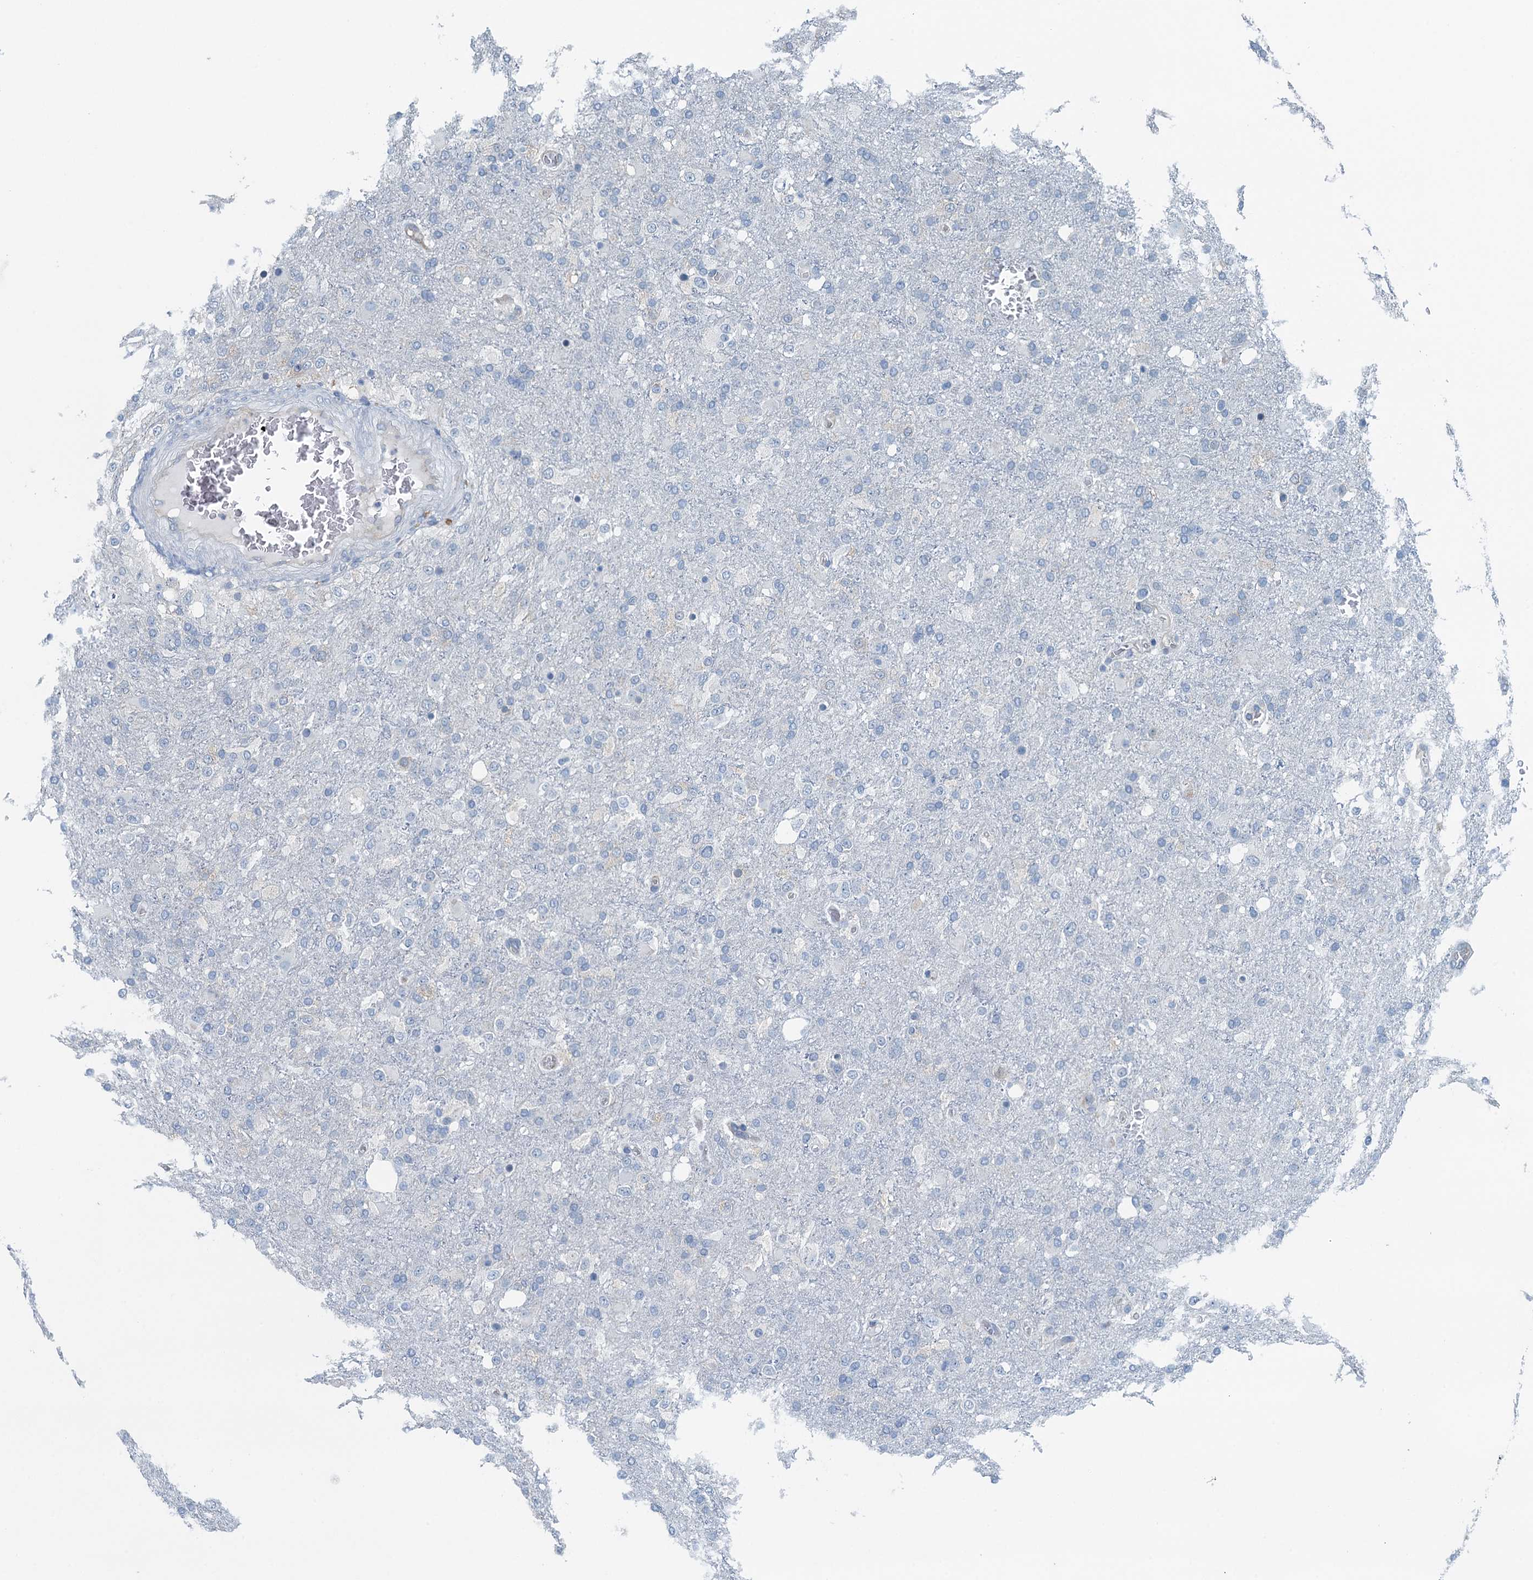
{"staining": {"intensity": "negative", "quantity": "none", "location": "none"}, "tissue": "glioma", "cell_type": "Tumor cells", "image_type": "cancer", "snomed": [{"axis": "morphology", "description": "Glioma, malignant, High grade"}, {"axis": "topography", "description": "Brain"}], "caption": "DAB immunohistochemical staining of glioma shows no significant expression in tumor cells. (DAB immunohistochemistry (IHC) with hematoxylin counter stain).", "gene": "GFOD2", "patient": {"sex": "female", "age": 74}}